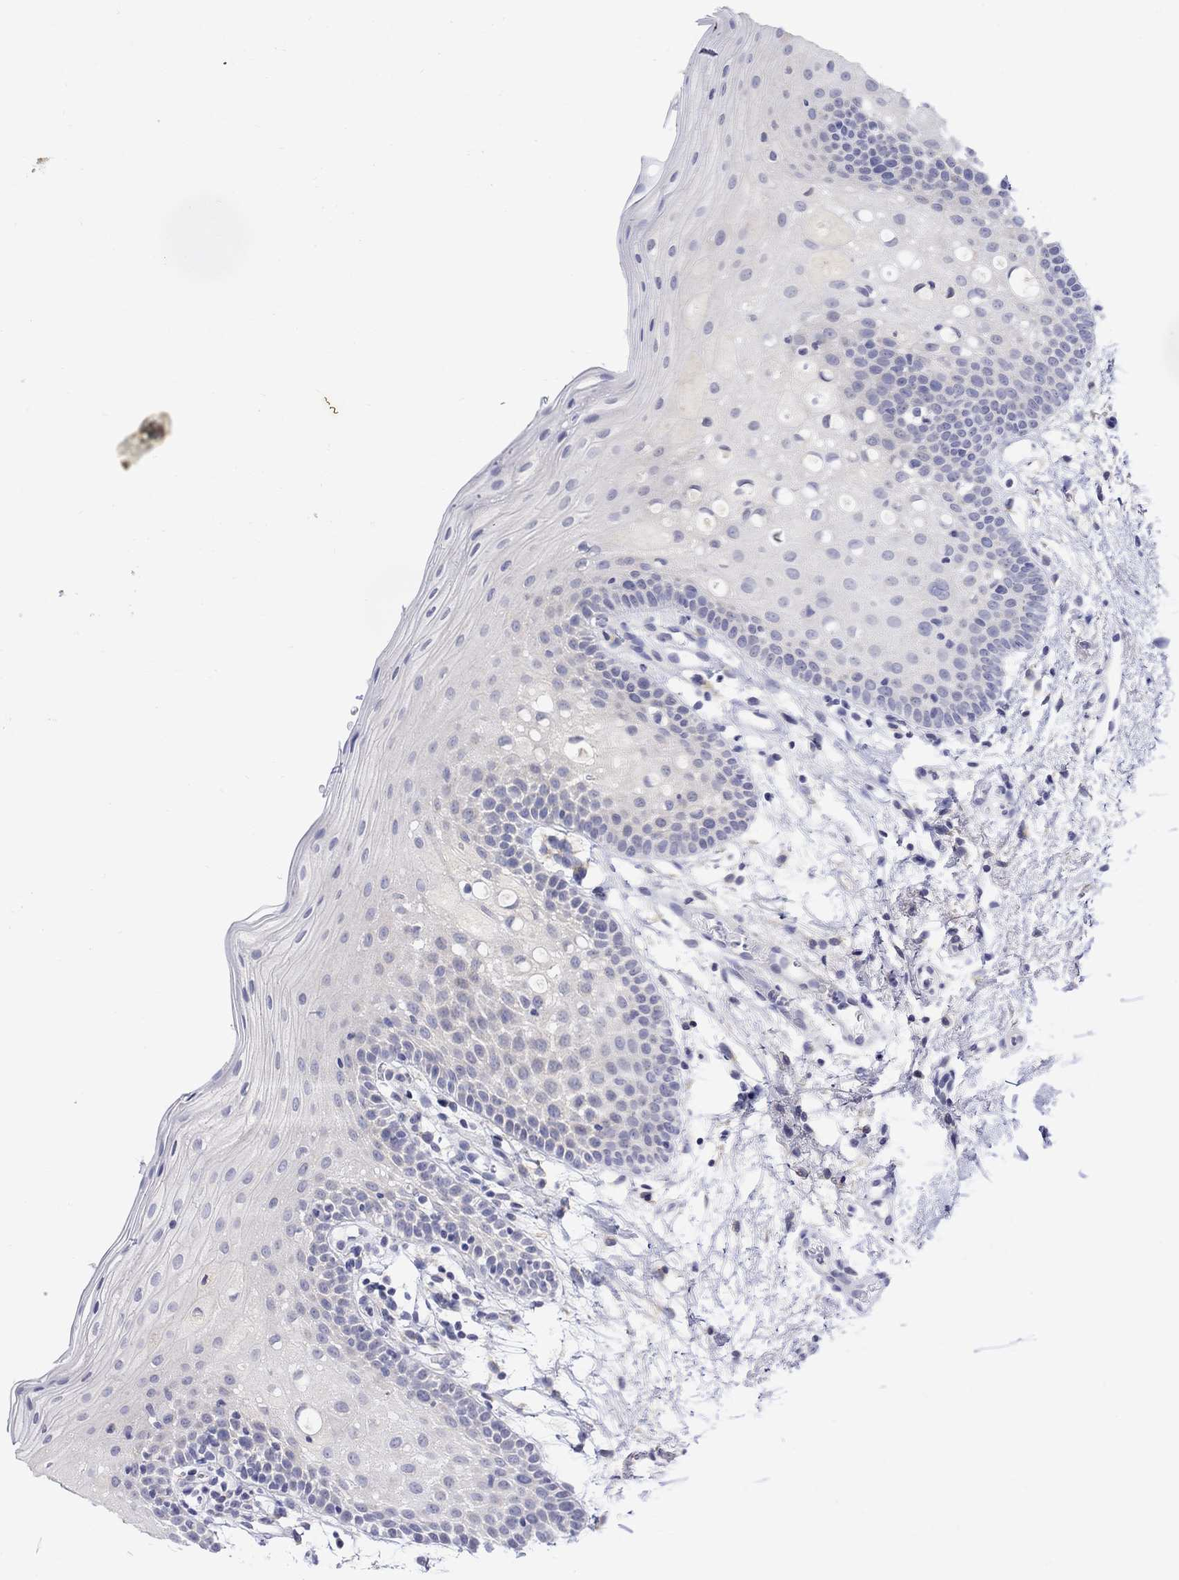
{"staining": {"intensity": "negative", "quantity": "none", "location": "none"}, "tissue": "oral mucosa", "cell_type": "Squamous epithelial cells", "image_type": "normal", "snomed": [{"axis": "morphology", "description": "Normal tissue, NOS"}, {"axis": "topography", "description": "Oral tissue"}, {"axis": "topography", "description": "Tounge, NOS"}], "caption": "Image shows no significant protein expression in squamous epithelial cells of benign oral mucosa.", "gene": "FNDC5", "patient": {"sex": "female", "age": 83}}